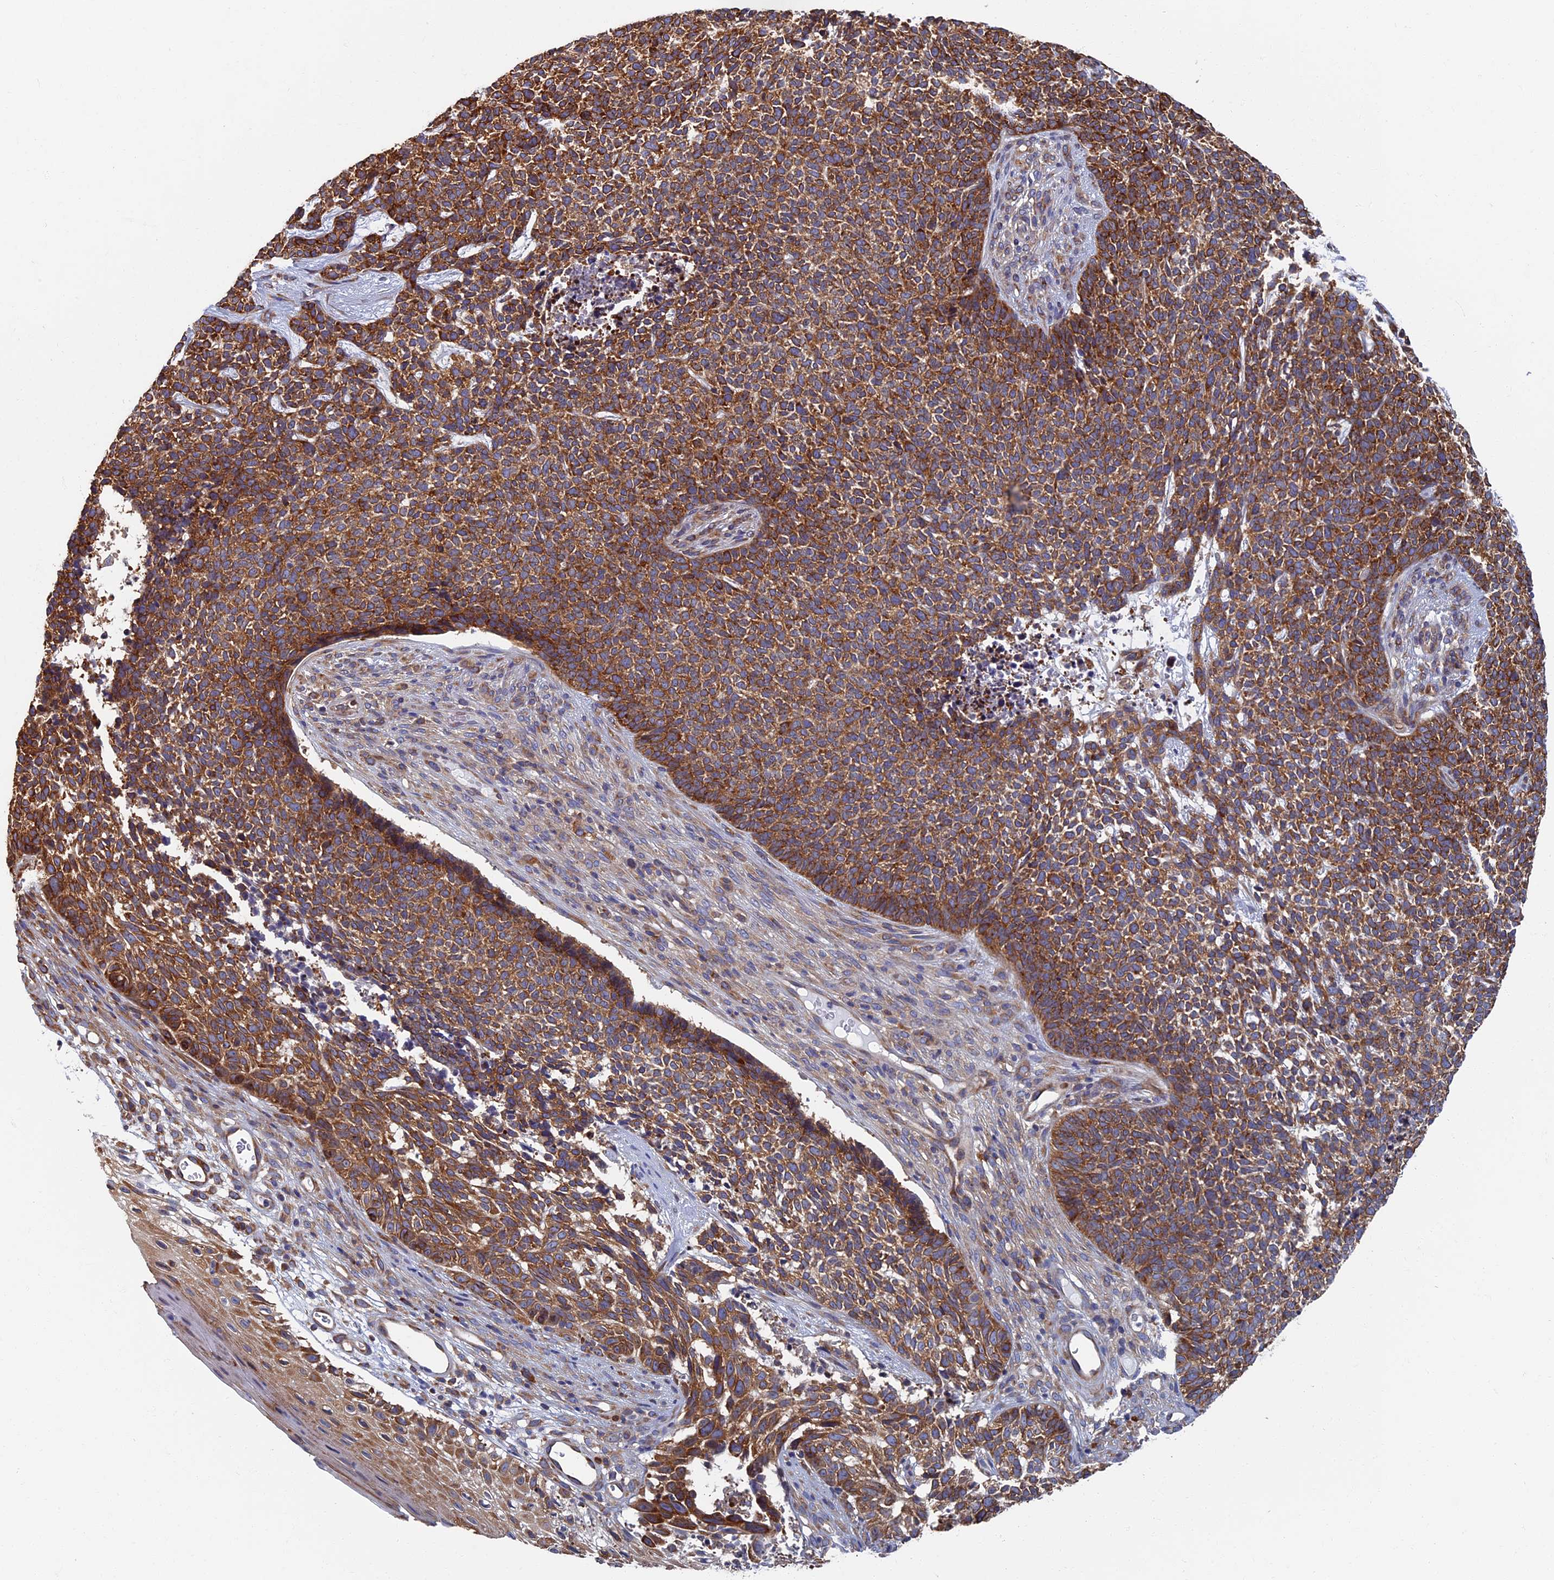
{"staining": {"intensity": "strong", "quantity": ">75%", "location": "cytoplasmic/membranous"}, "tissue": "skin cancer", "cell_type": "Tumor cells", "image_type": "cancer", "snomed": [{"axis": "morphology", "description": "Basal cell carcinoma"}, {"axis": "topography", "description": "Skin"}], "caption": "High-magnification brightfield microscopy of basal cell carcinoma (skin) stained with DAB (3,3'-diaminobenzidine) (brown) and counterstained with hematoxylin (blue). tumor cells exhibit strong cytoplasmic/membranous expression is present in about>75% of cells. The protein of interest is shown in brown color, while the nuclei are stained blue.", "gene": "YBX1", "patient": {"sex": "female", "age": 84}}